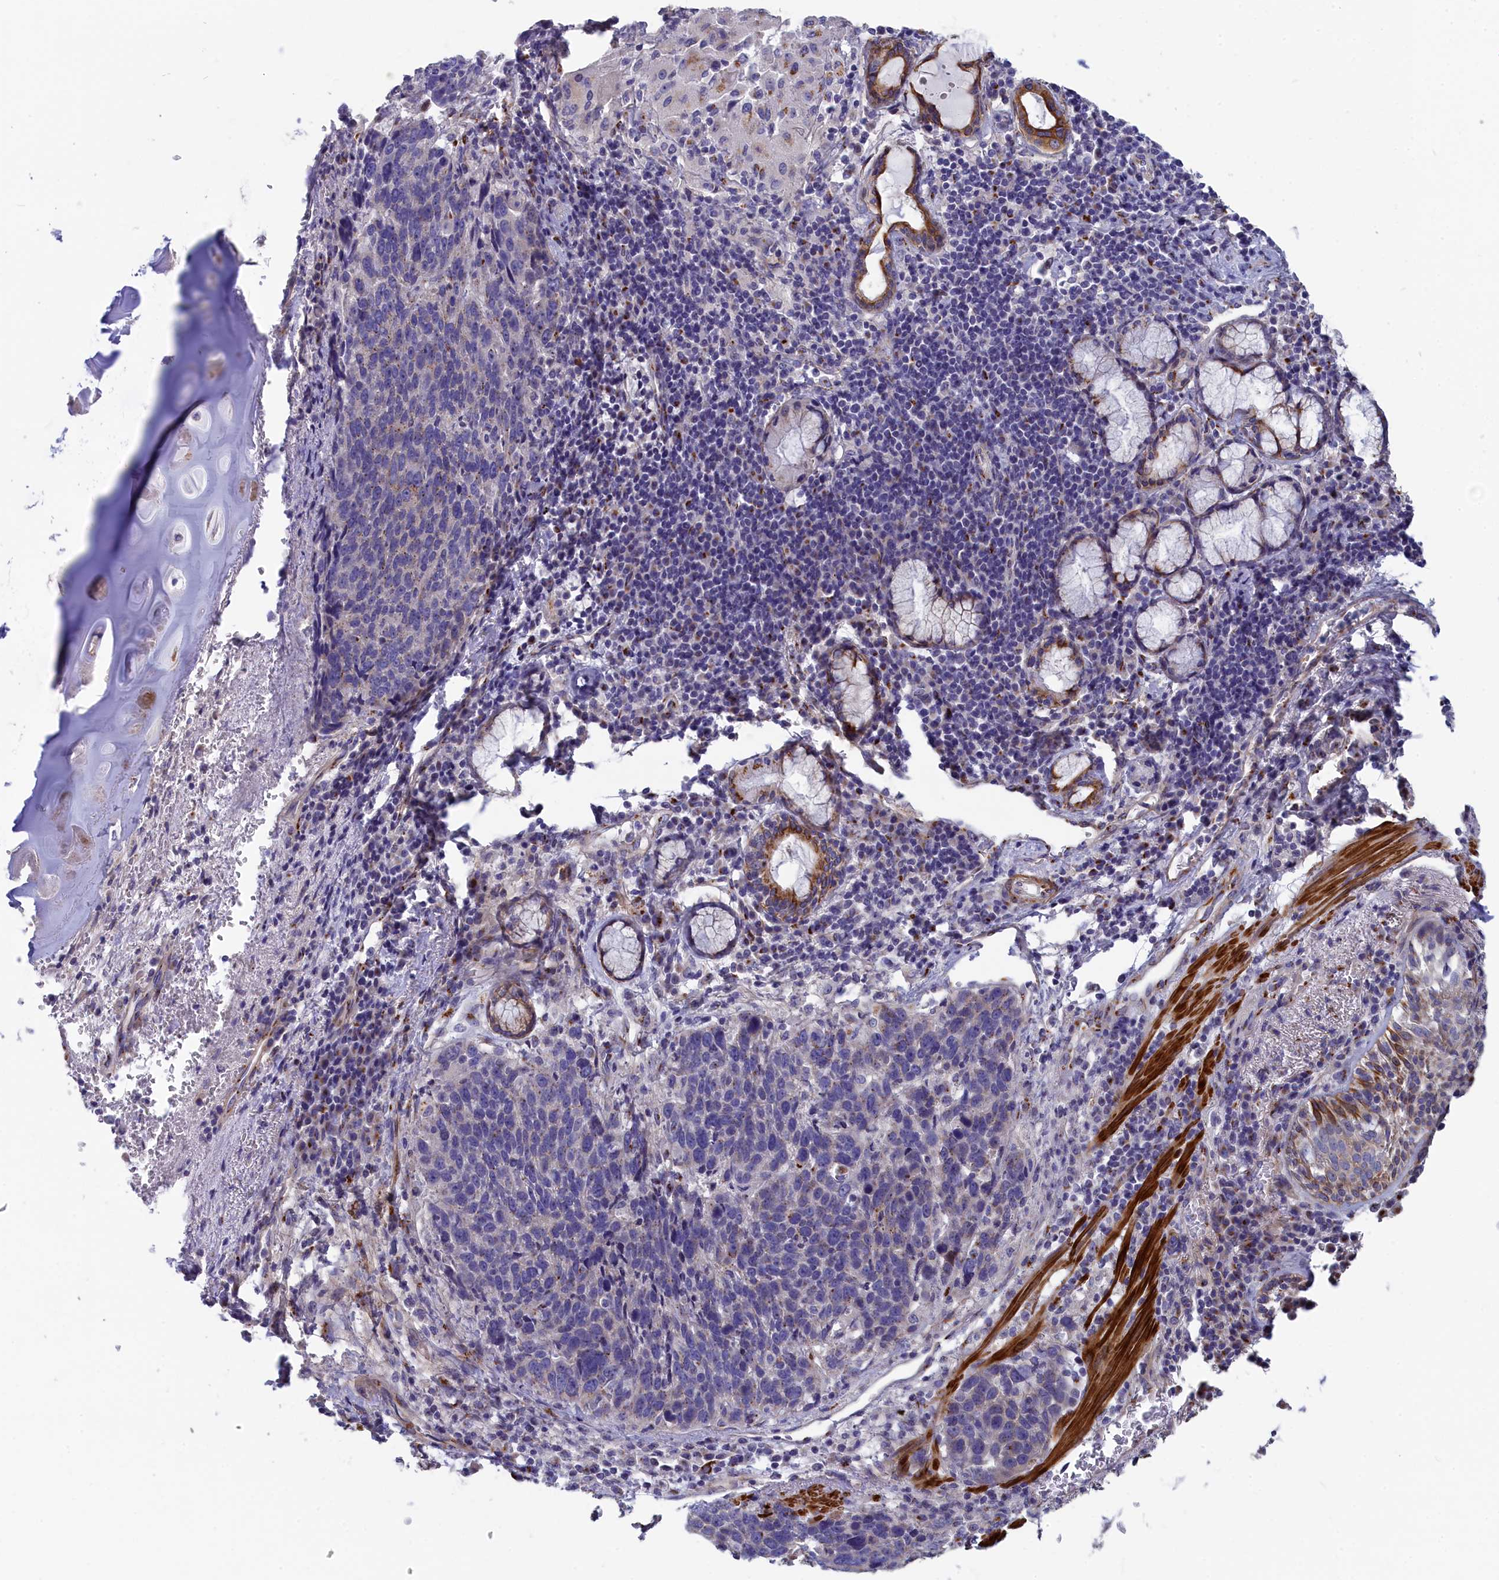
{"staining": {"intensity": "weak", "quantity": "<25%", "location": "cytoplasmic/membranous"}, "tissue": "lung cancer", "cell_type": "Tumor cells", "image_type": "cancer", "snomed": [{"axis": "morphology", "description": "Squamous cell carcinoma, NOS"}, {"axis": "topography", "description": "Lung"}], "caption": "Micrograph shows no significant protein positivity in tumor cells of lung squamous cell carcinoma.", "gene": "TUBGCP4", "patient": {"sex": "male", "age": 66}}